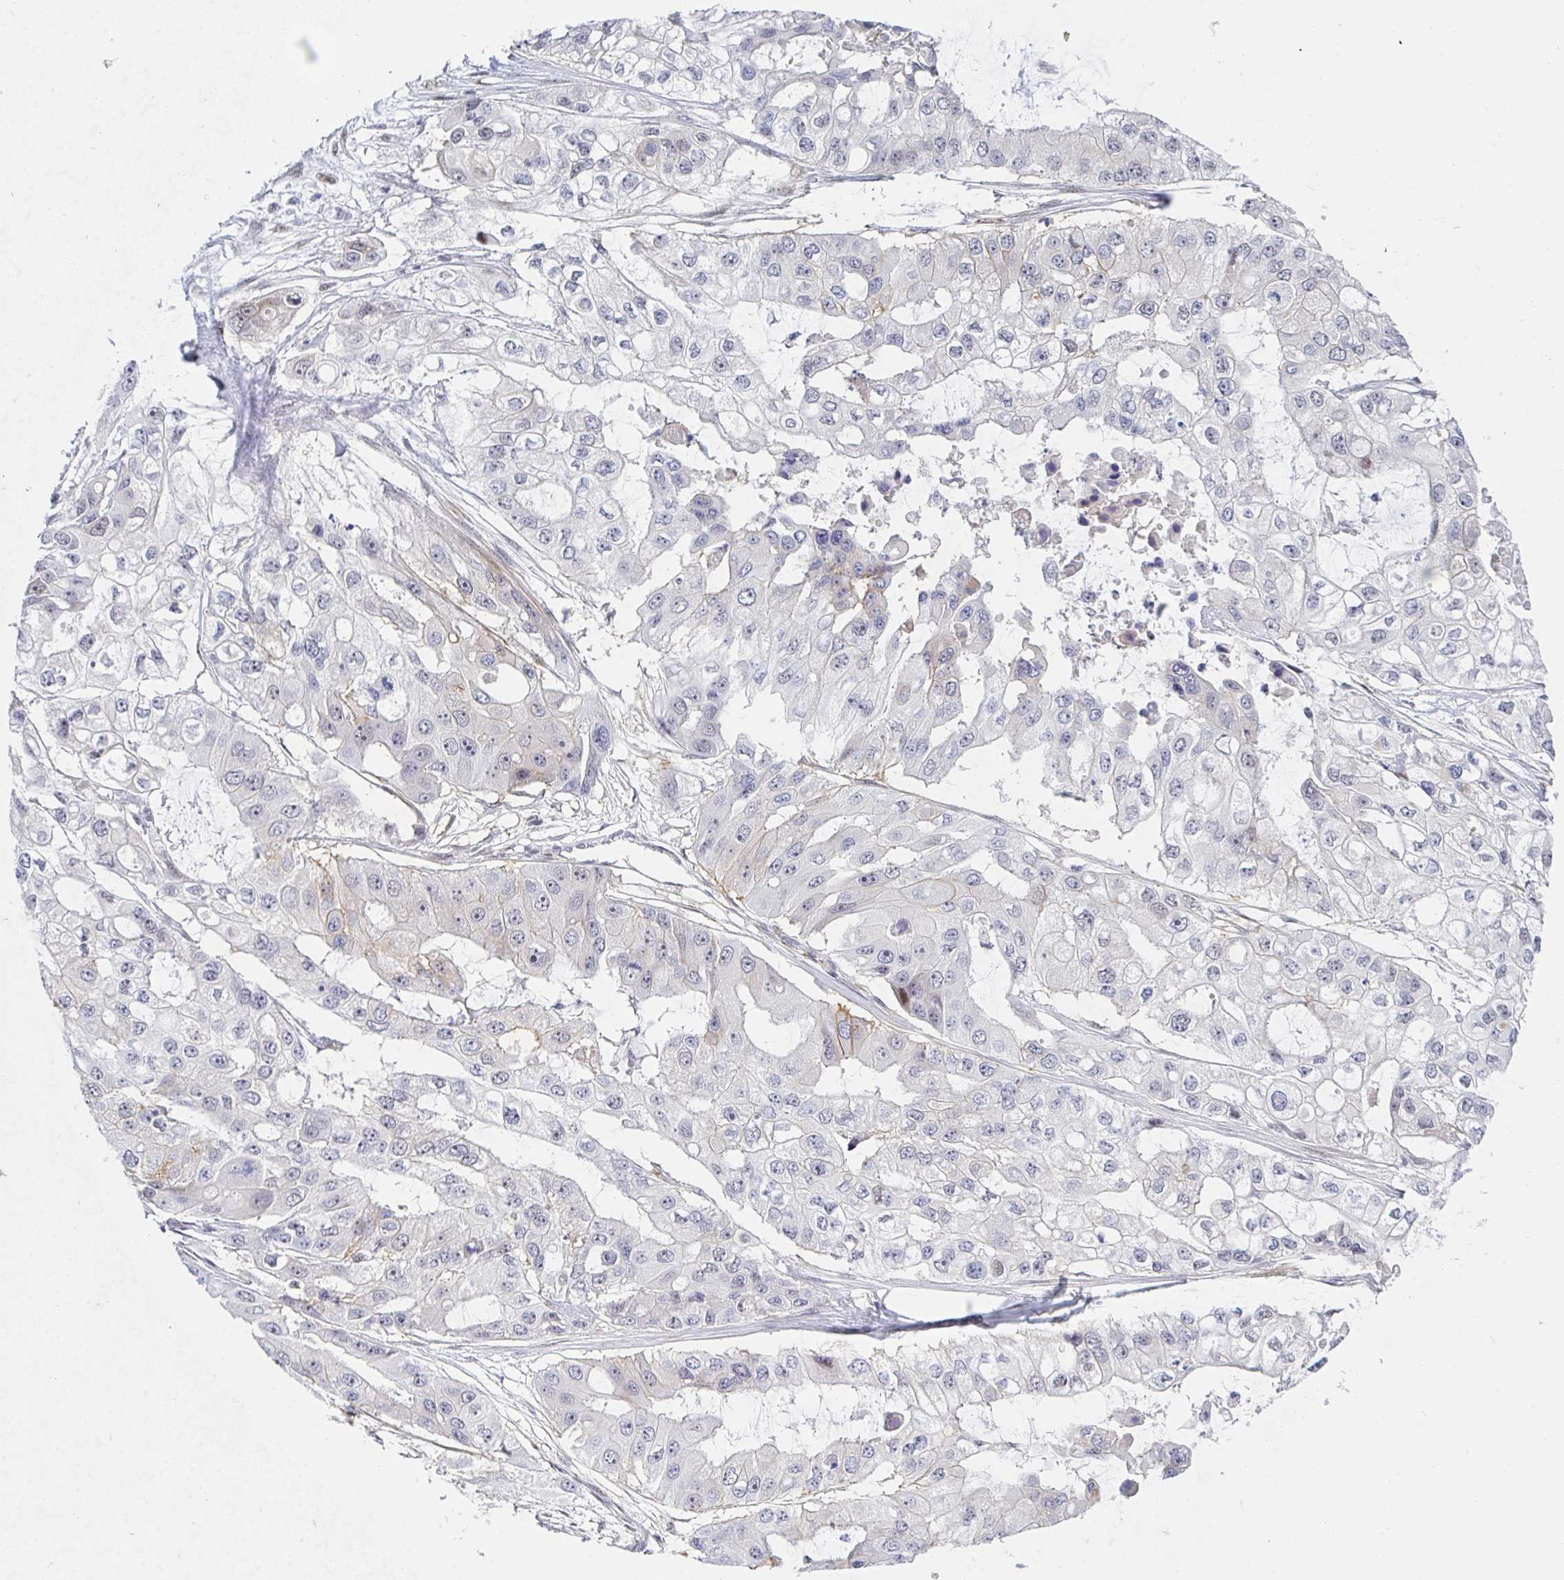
{"staining": {"intensity": "weak", "quantity": "<25%", "location": "cytoplasmic/membranous"}, "tissue": "ovarian cancer", "cell_type": "Tumor cells", "image_type": "cancer", "snomed": [{"axis": "morphology", "description": "Cystadenocarcinoma, serous, NOS"}, {"axis": "topography", "description": "Ovary"}], "caption": "This is an immunohistochemistry histopathology image of ovarian cancer. There is no expression in tumor cells.", "gene": "COL28A1", "patient": {"sex": "female", "age": 56}}